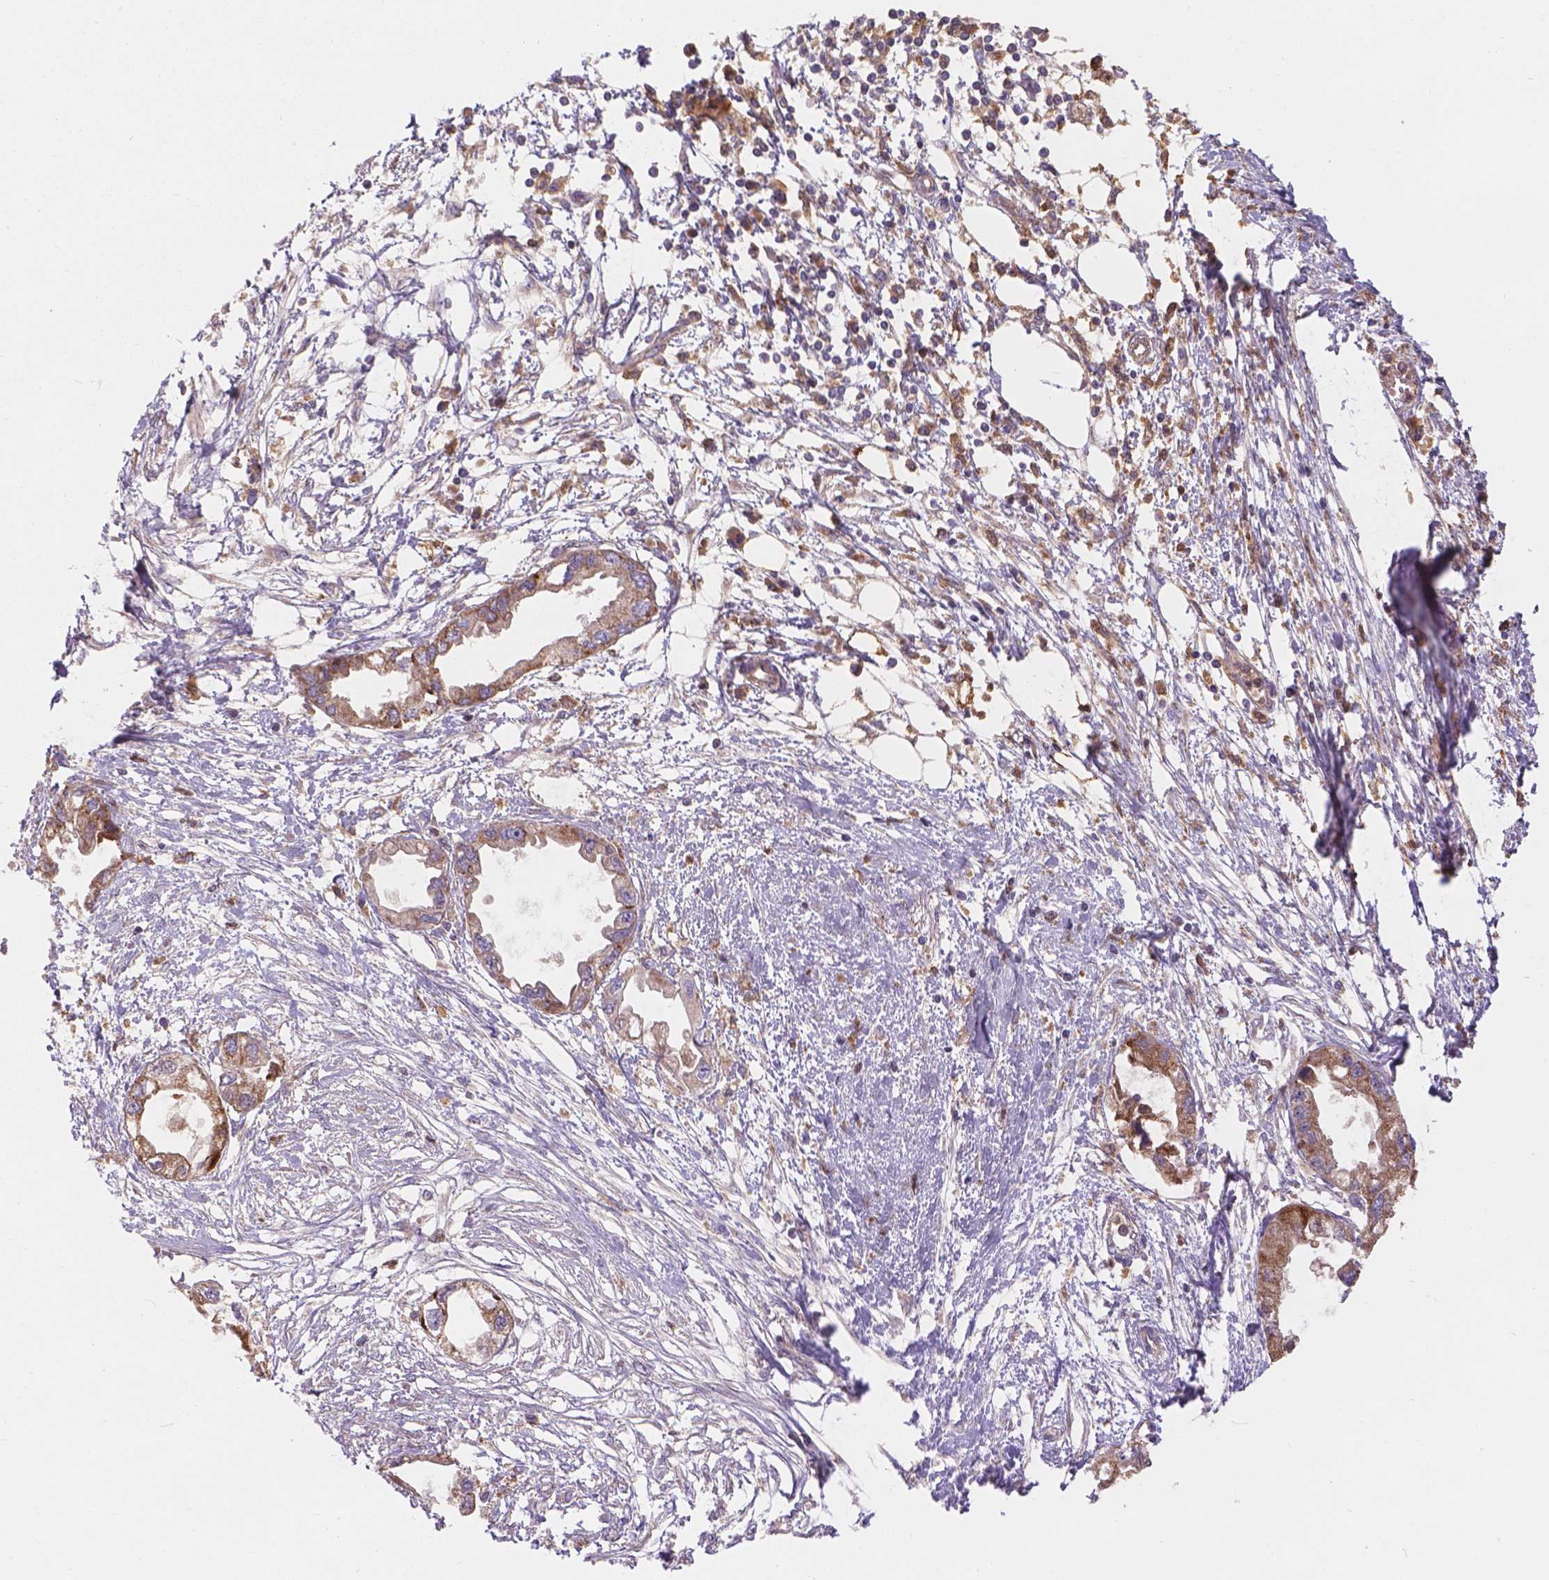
{"staining": {"intensity": "strong", "quantity": "<25%", "location": "cytoplasmic/membranous"}, "tissue": "endometrial cancer", "cell_type": "Tumor cells", "image_type": "cancer", "snomed": [{"axis": "morphology", "description": "Adenocarcinoma, NOS"}, {"axis": "morphology", "description": "Adenocarcinoma, metastatic, NOS"}, {"axis": "topography", "description": "Adipose tissue"}, {"axis": "topography", "description": "Endometrium"}], "caption": "A brown stain highlights strong cytoplasmic/membranous staining of a protein in adenocarcinoma (endometrial) tumor cells.", "gene": "CDK10", "patient": {"sex": "female", "age": 67}}